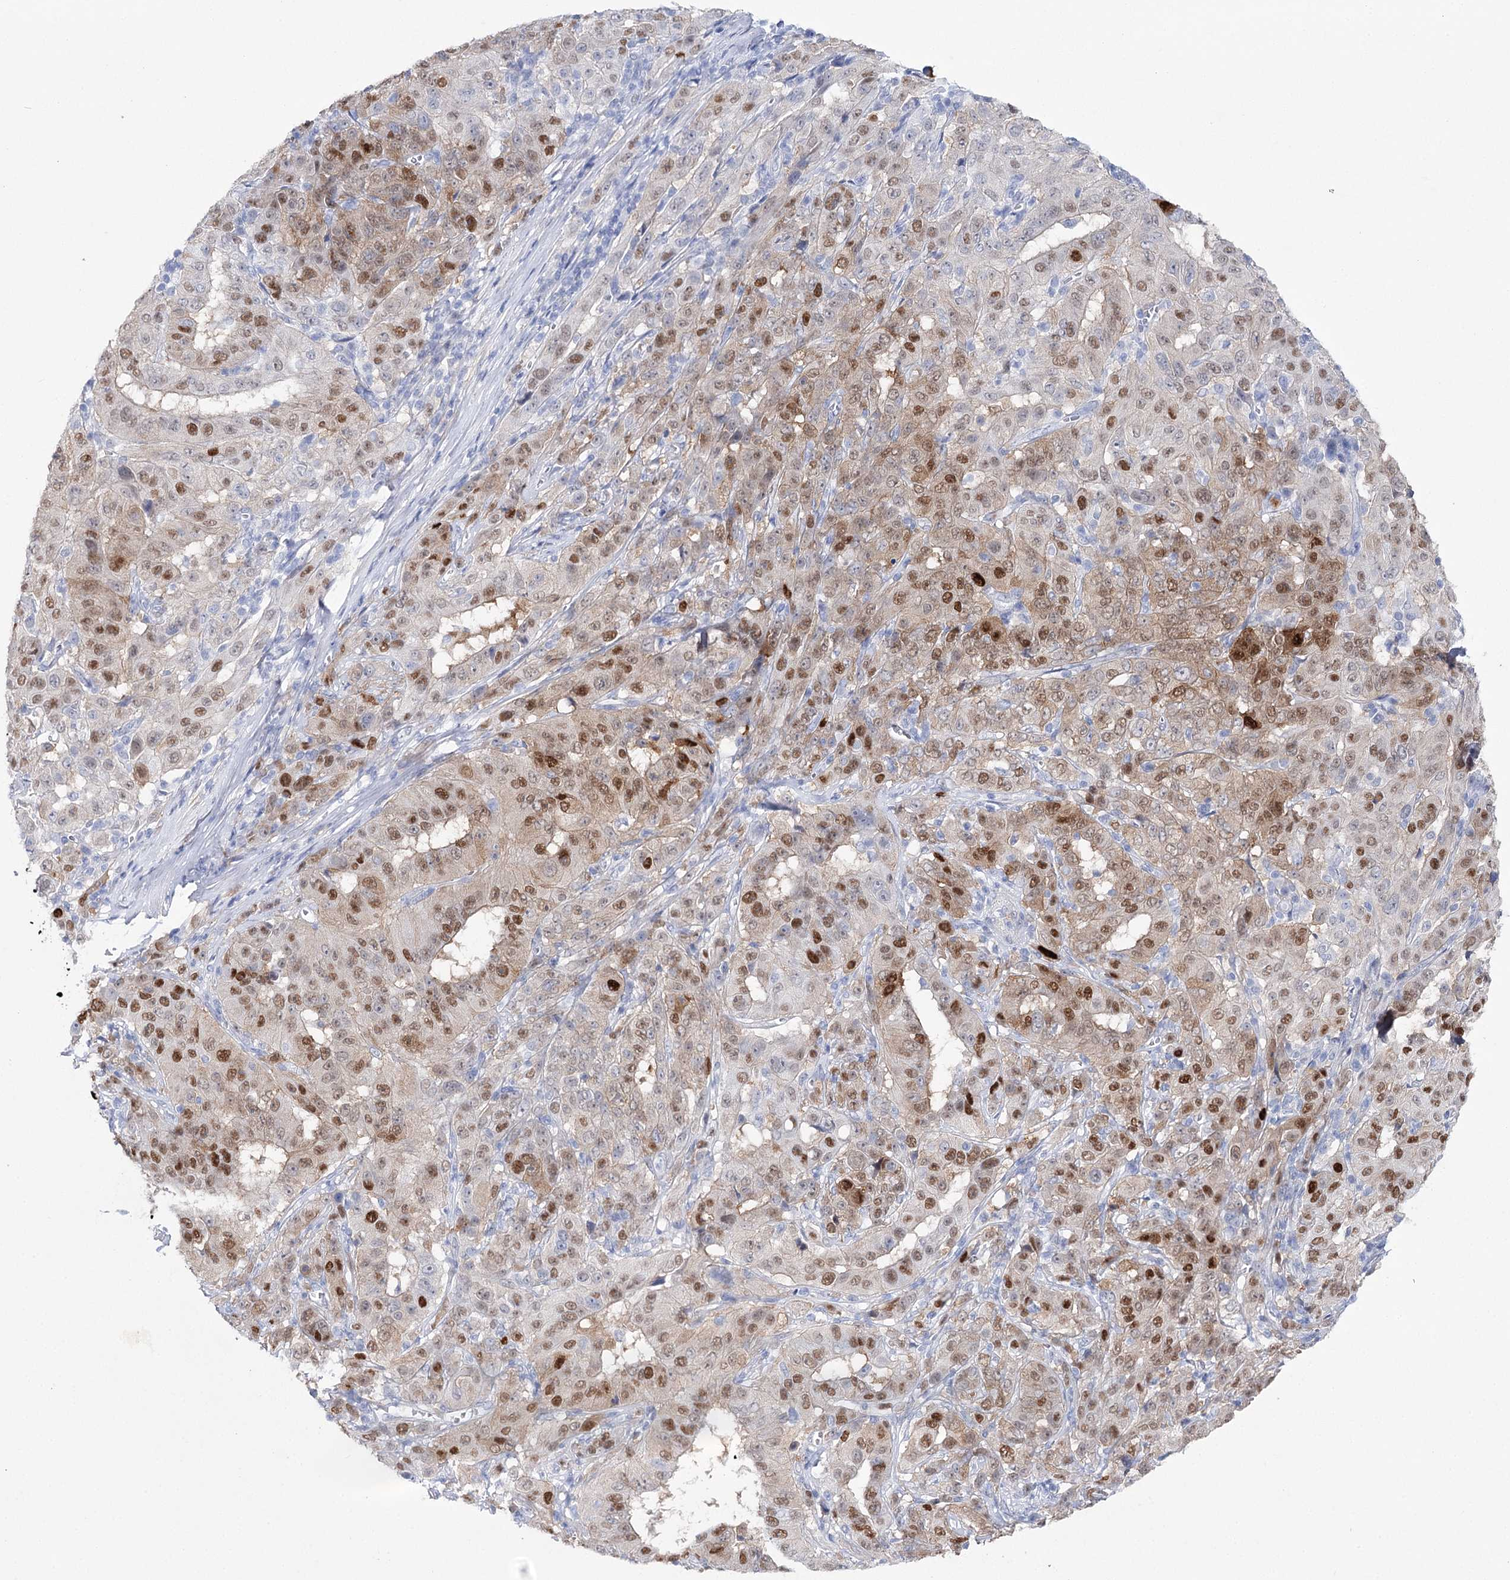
{"staining": {"intensity": "strong", "quantity": "25%-75%", "location": "nuclear"}, "tissue": "pancreatic cancer", "cell_type": "Tumor cells", "image_type": "cancer", "snomed": [{"axis": "morphology", "description": "Adenocarcinoma, NOS"}, {"axis": "topography", "description": "Pancreas"}], "caption": "Strong nuclear positivity is appreciated in approximately 25%-75% of tumor cells in pancreatic adenocarcinoma. (brown staining indicates protein expression, while blue staining denotes nuclei).", "gene": "UGDH", "patient": {"sex": "male", "age": 63}}